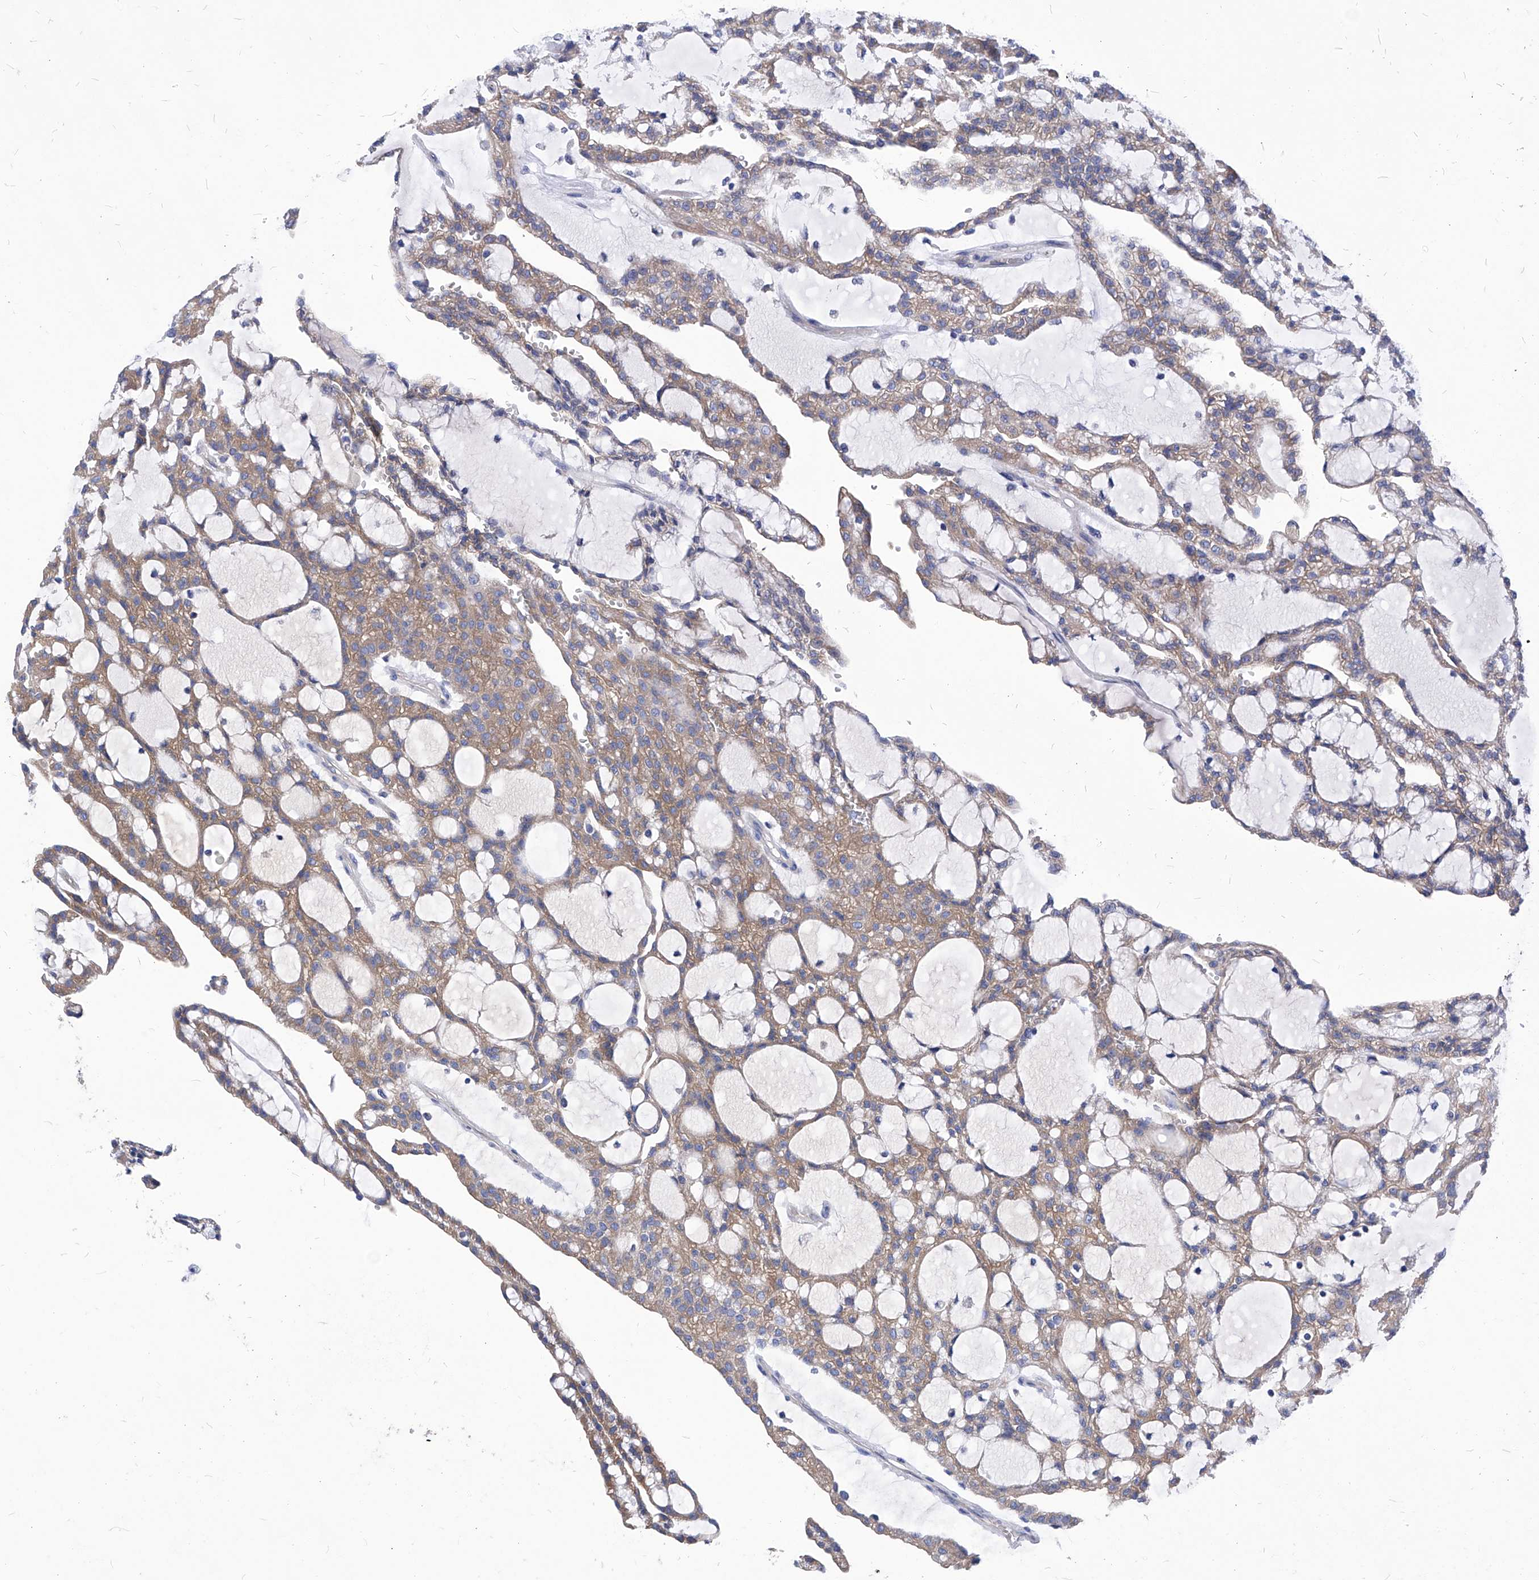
{"staining": {"intensity": "moderate", "quantity": ">75%", "location": "cytoplasmic/membranous"}, "tissue": "renal cancer", "cell_type": "Tumor cells", "image_type": "cancer", "snomed": [{"axis": "morphology", "description": "Adenocarcinoma, NOS"}, {"axis": "topography", "description": "Kidney"}], "caption": "Immunohistochemical staining of adenocarcinoma (renal) exhibits moderate cytoplasmic/membranous protein positivity in approximately >75% of tumor cells.", "gene": "XPNPEP1", "patient": {"sex": "male", "age": 63}}